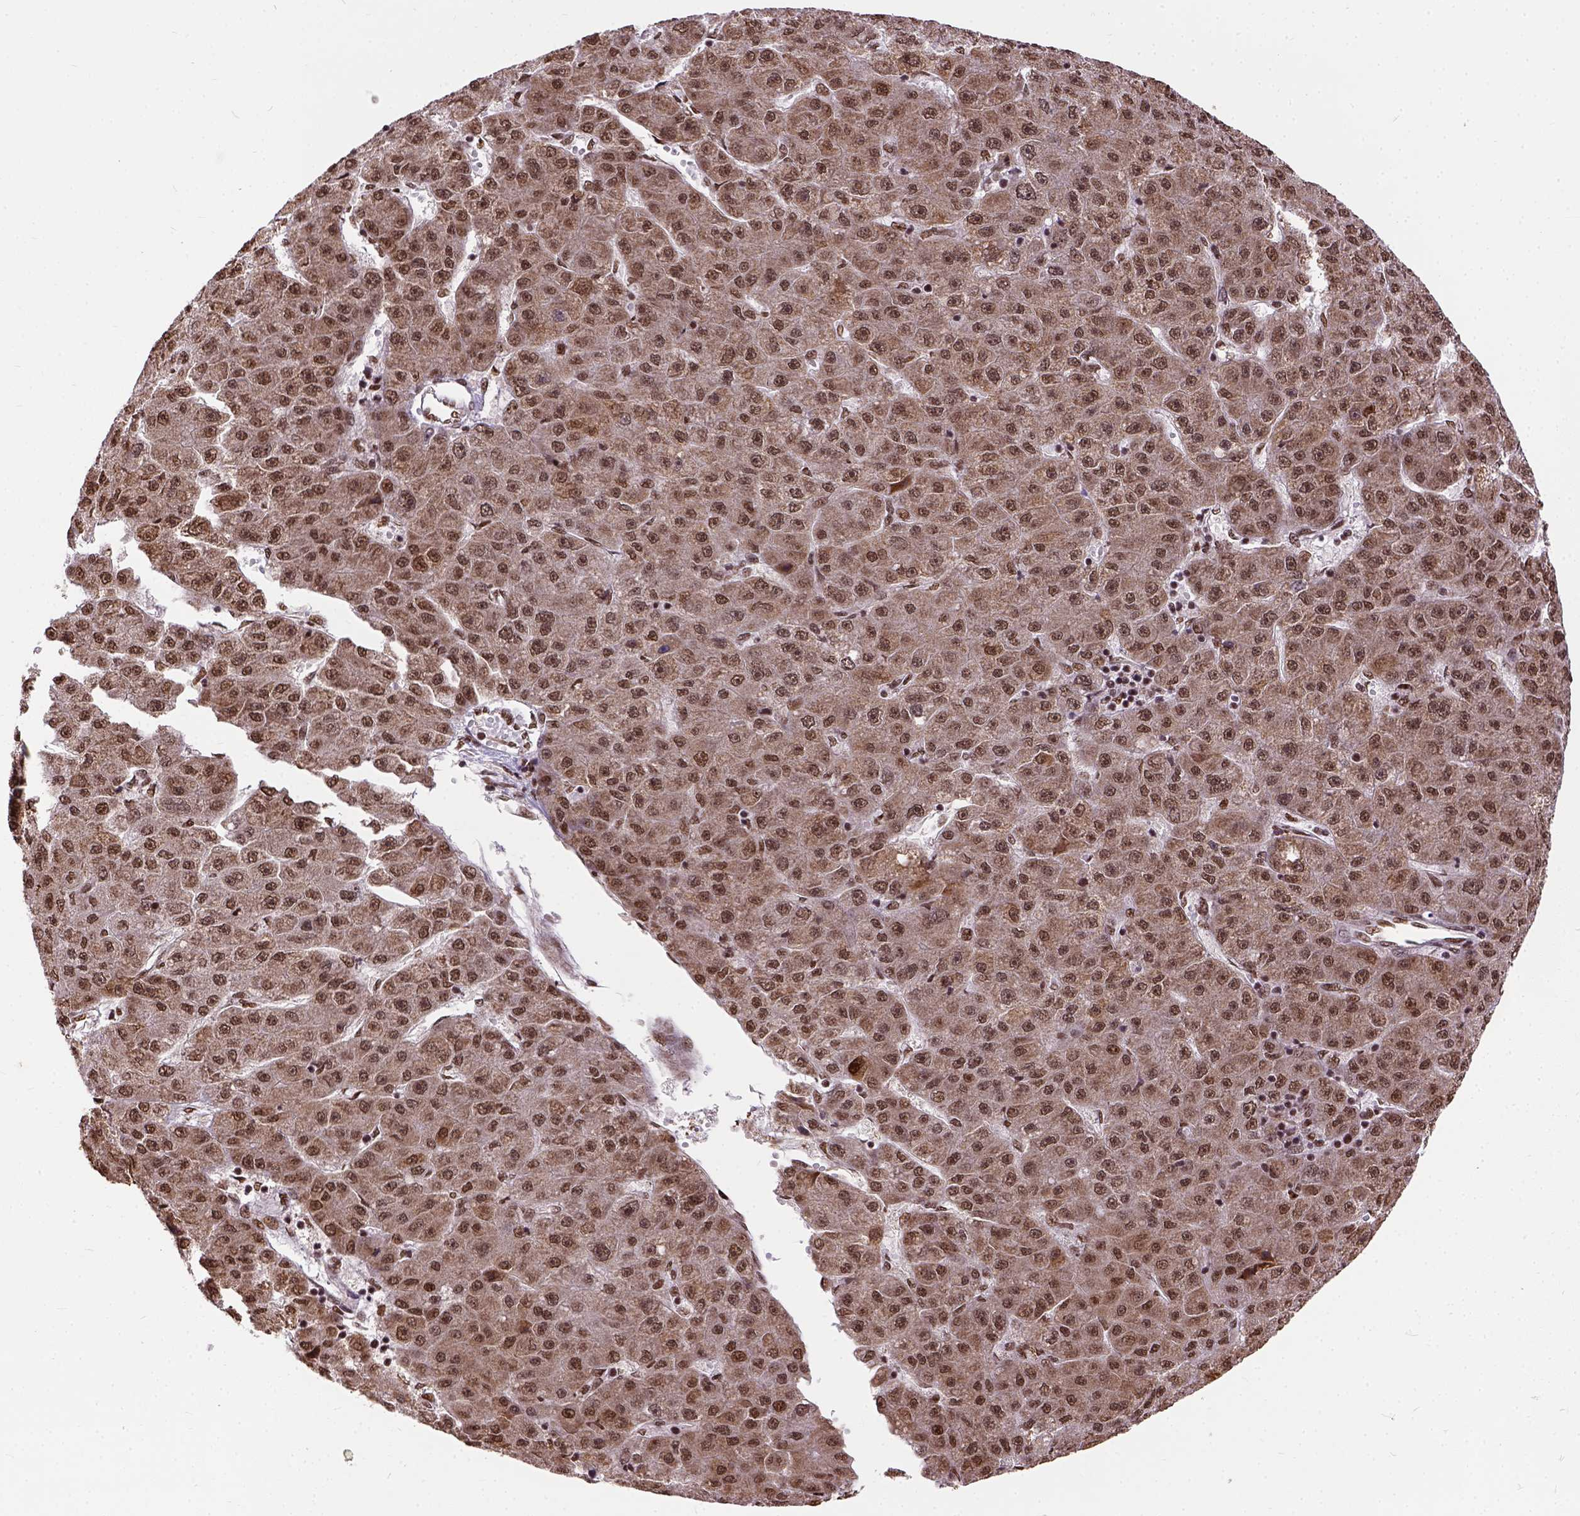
{"staining": {"intensity": "moderate", "quantity": ">75%", "location": "nuclear"}, "tissue": "liver cancer", "cell_type": "Tumor cells", "image_type": "cancer", "snomed": [{"axis": "morphology", "description": "Carcinoma, Hepatocellular, NOS"}, {"axis": "topography", "description": "Liver"}], "caption": "High-magnification brightfield microscopy of hepatocellular carcinoma (liver) stained with DAB (brown) and counterstained with hematoxylin (blue). tumor cells exhibit moderate nuclear staining is identified in approximately>75% of cells.", "gene": "NACC1", "patient": {"sex": "male", "age": 67}}